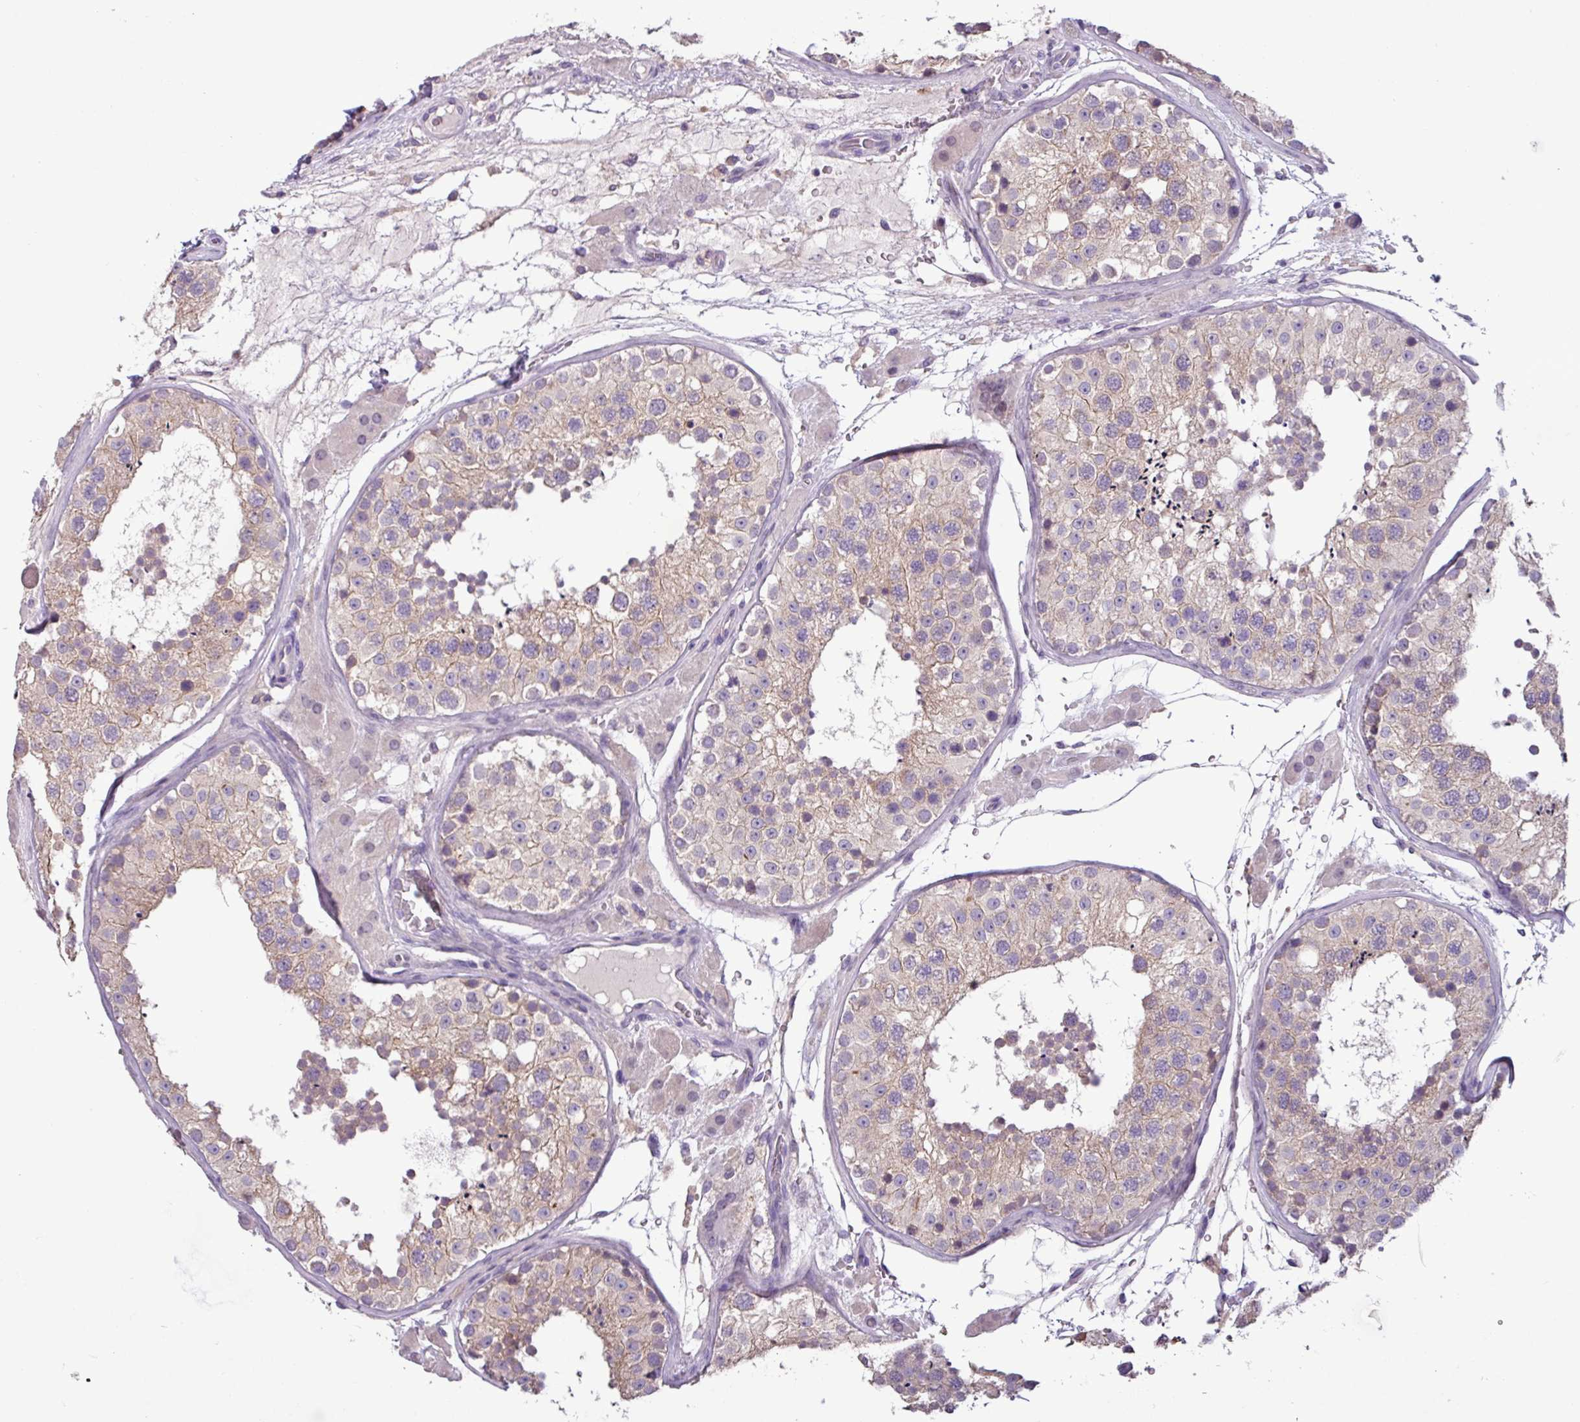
{"staining": {"intensity": "moderate", "quantity": "25%-75%", "location": "cytoplasmic/membranous"}, "tissue": "testis", "cell_type": "Cells in seminiferous ducts", "image_type": "normal", "snomed": [{"axis": "morphology", "description": "Normal tissue, NOS"}, {"axis": "topography", "description": "Testis"}], "caption": "Testis stained with immunohistochemistry (IHC) displays moderate cytoplasmic/membranous positivity in about 25%-75% of cells in seminiferous ducts. (brown staining indicates protein expression, while blue staining denotes nuclei).", "gene": "PNLDC1", "patient": {"sex": "male", "age": 26}}